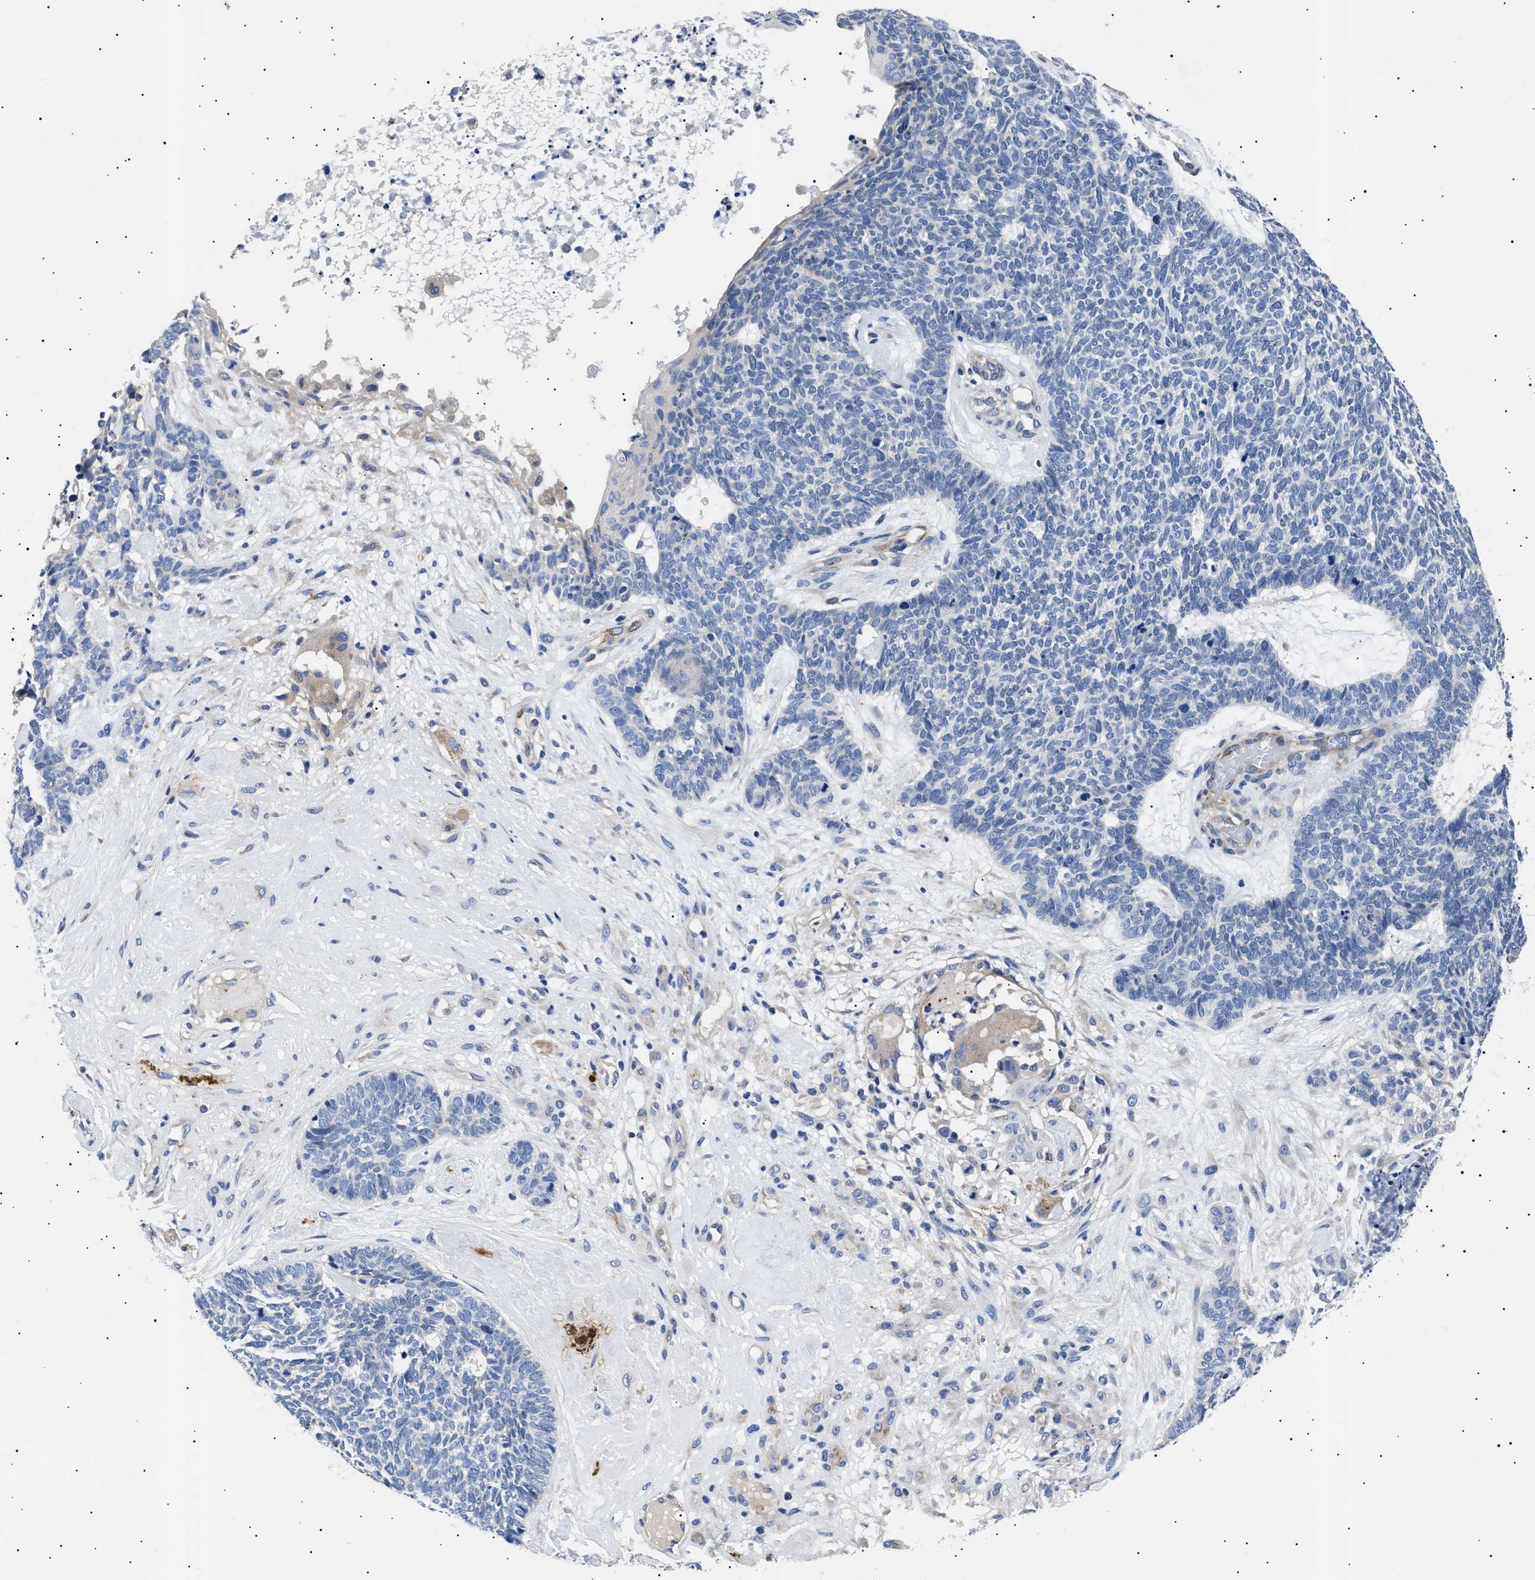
{"staining": {"intensity": "negative", "quantity": "none", "location": "none"}, "tissue": "skin cancer", "cell_type": "Tumor cells", "image_type": "cancer", "snomed": [{"axis": "morphology", "description": "Basal cell carcinoma"}, {"axis": "topography", "description": "Skin"}], "caption": "Image shows no significant protein expression in tumor cells of basal cell carcinoma (skin).", "gene": "HEMGN", "patient": {"sex": "female", "age": 84}}